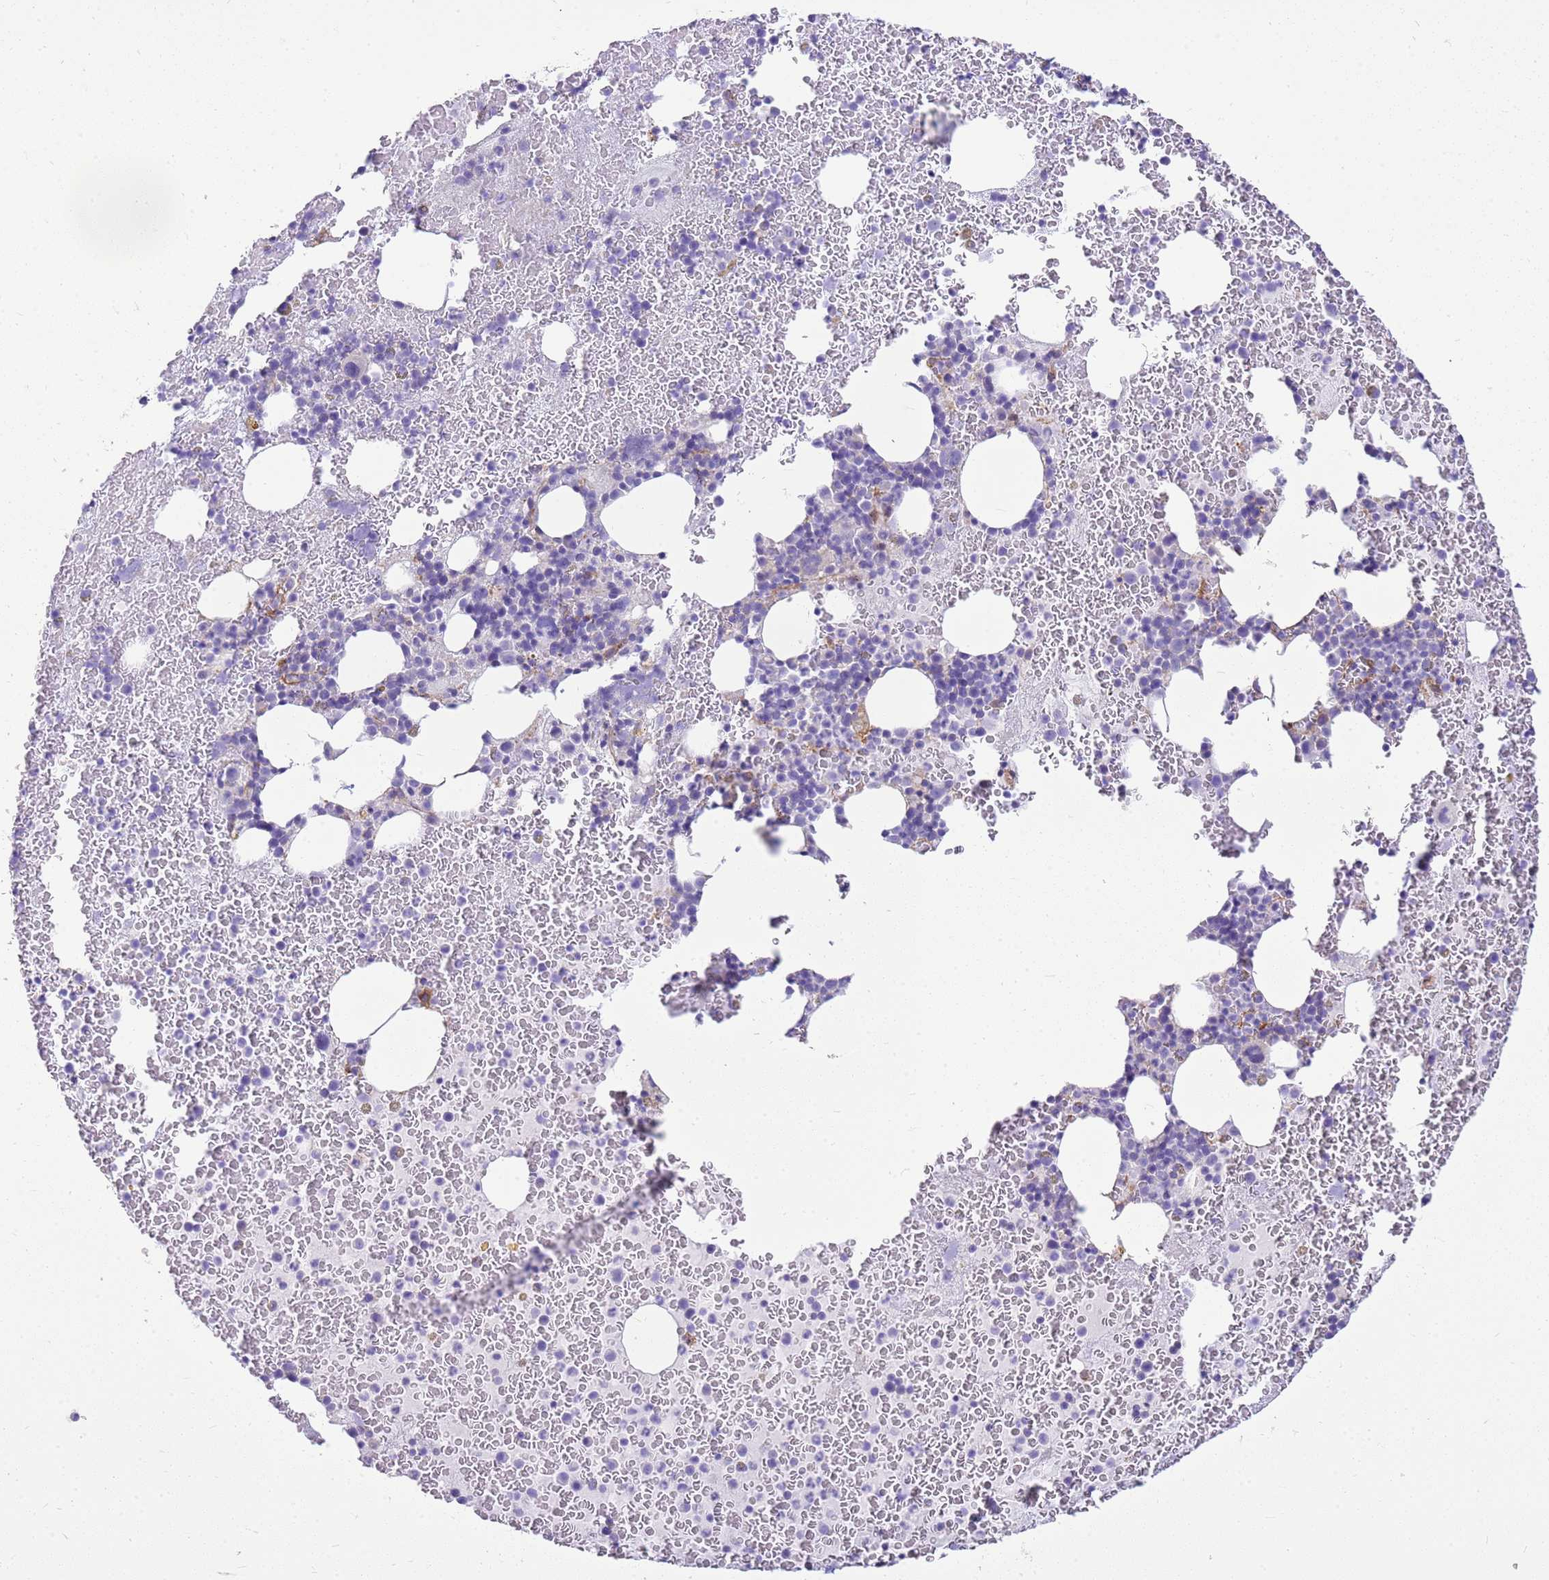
{"staining": {"intensity": "negative", "quantity": "none", "location": "none"}, "tissue": "bone marrow", "cell_type": "Hematopoietic cells", "image_type": "normal", "snomed": [{"axis": "morphology", "description": "Normal tissue, NOS"}, {"axis": "topography", "description": "Bone marrow"}], "caption": "Image shows no protein expression in hematopoietic cells of normal bone marrow. Nuclei are stained in blue.", "gene": "HSPB1", "patient": {"sex": "male", "age": 26}}